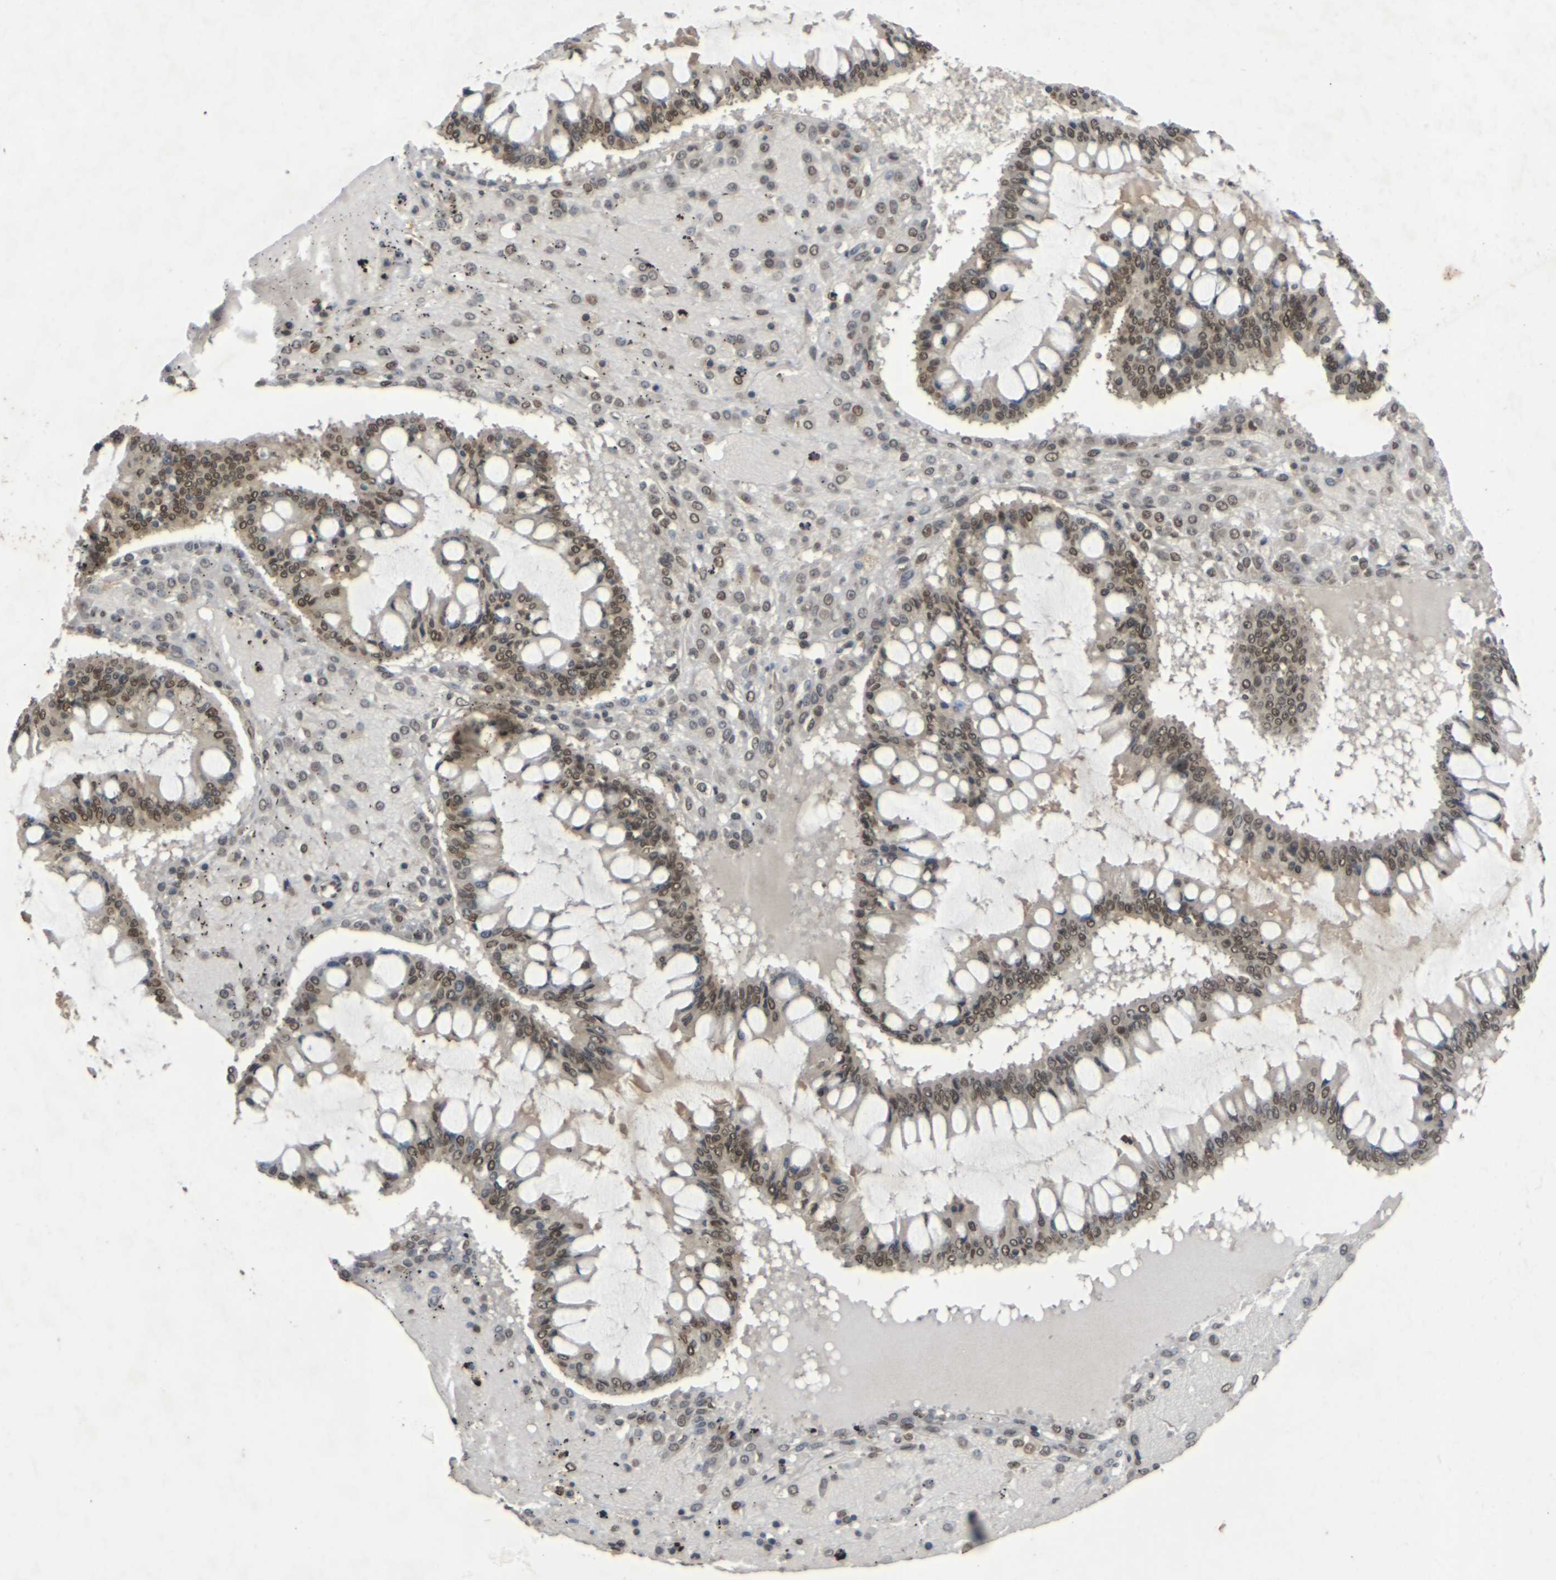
{"staining": {"intensity": "moderate", "quantity": ">75%", "location": "nuclear"}, "tissue": "ovarian cancer", "cell_type": "Tumor cells", "image_type": "cancer", "snomed": [{"axis": "morphology", "description": "Cystadenocarcinoma, mucinous, NOS"}, {"axis": "topography", "description": "Ovary"}], "caption": "Protein expression analysis of mucinous cystadenocarcinoma (ovarian) shows moderate nuclear positivity in approximately >75% of tumor cells.", "gene": "NELFA", "patient": {"sex": "female", "age": 73}}